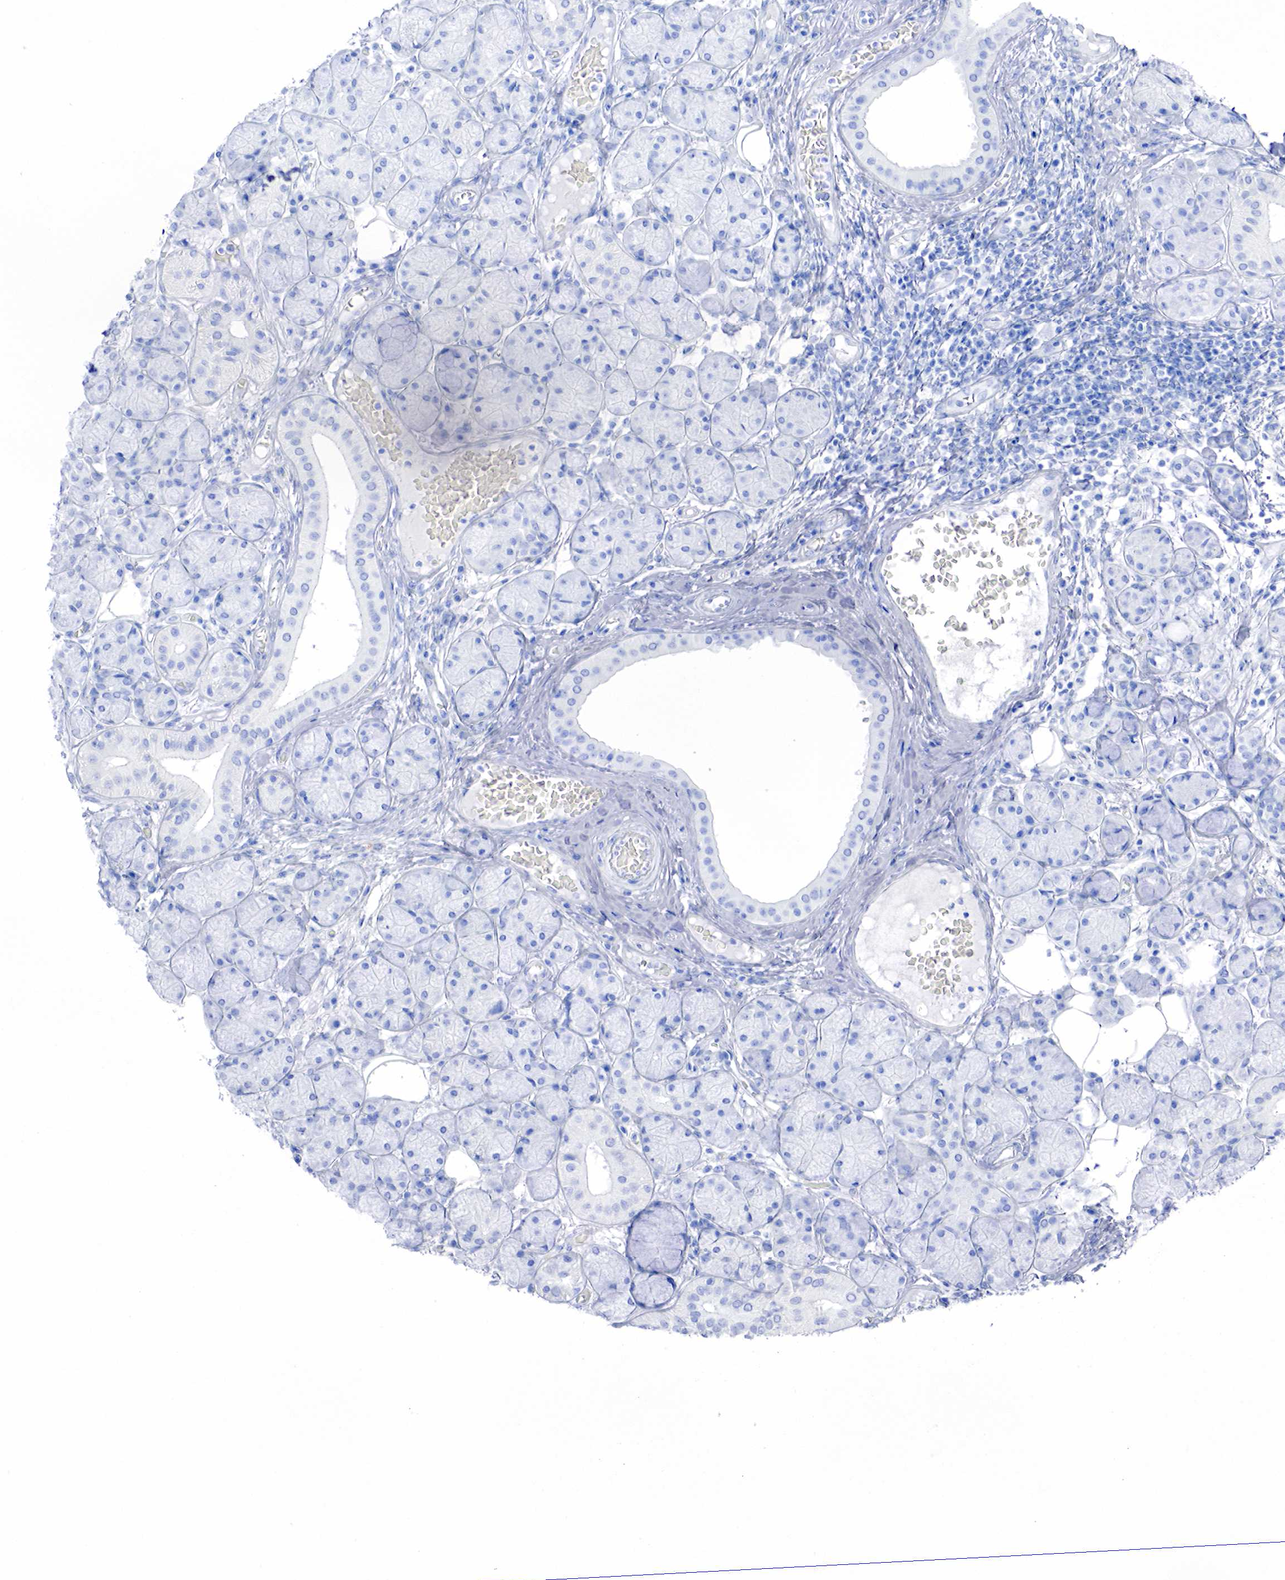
{"staining": {"intensity": "negative", "quantity": "none", "location": "none"}, "tissue": "salivary gland", "cell_type": "Glandular cells", "image_type": "normal", "snomed": [{"axis": "morphology", "description": "Normal tissue, NOS"}, {"axis": "topography", "description": "Salivary gland"}], "caption": "Immunohistochemistry of benign human salivary gland demonstrates no staining in glandular cells.", "gene": "INHA", "patient": {"sex": "male", "age": 54}}